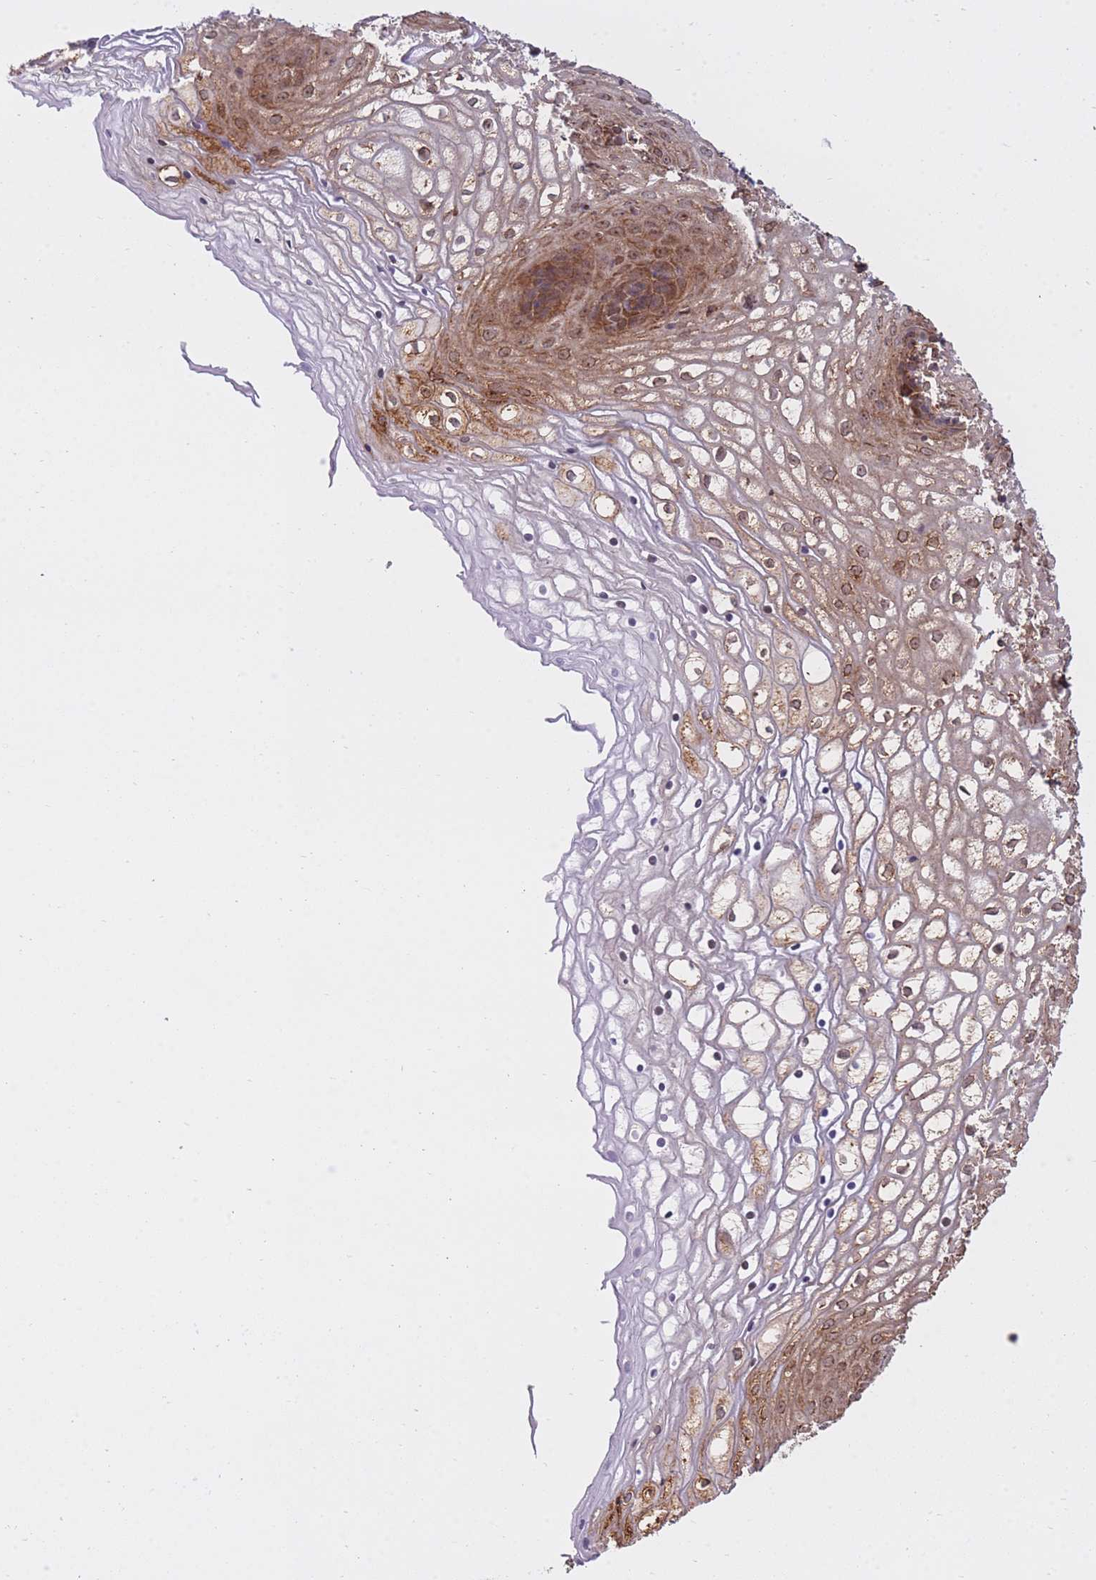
{"staining": {"intensity": "moderate", "quantity": "25%-75%", "location": "cytoplasmic/membranous,nuclear"}, "tissue": "vagina", "cell_type": "Squamous epithelial cells", "image_type": "normal", "snomed": [{"axis": "morphology", "description": "Normal tissue, NOS"}, {"axis": "topography", "description": "Vagina"}], "caption": "Moderate cytoplasmic/membranous,nuclear staining for a protein is seen in about 25%-75% of squamous epithelial cells of unremarkable vagina using IHC.", "gene": "EXOSC8", "patient": {"sex": "female", "age": 34}}